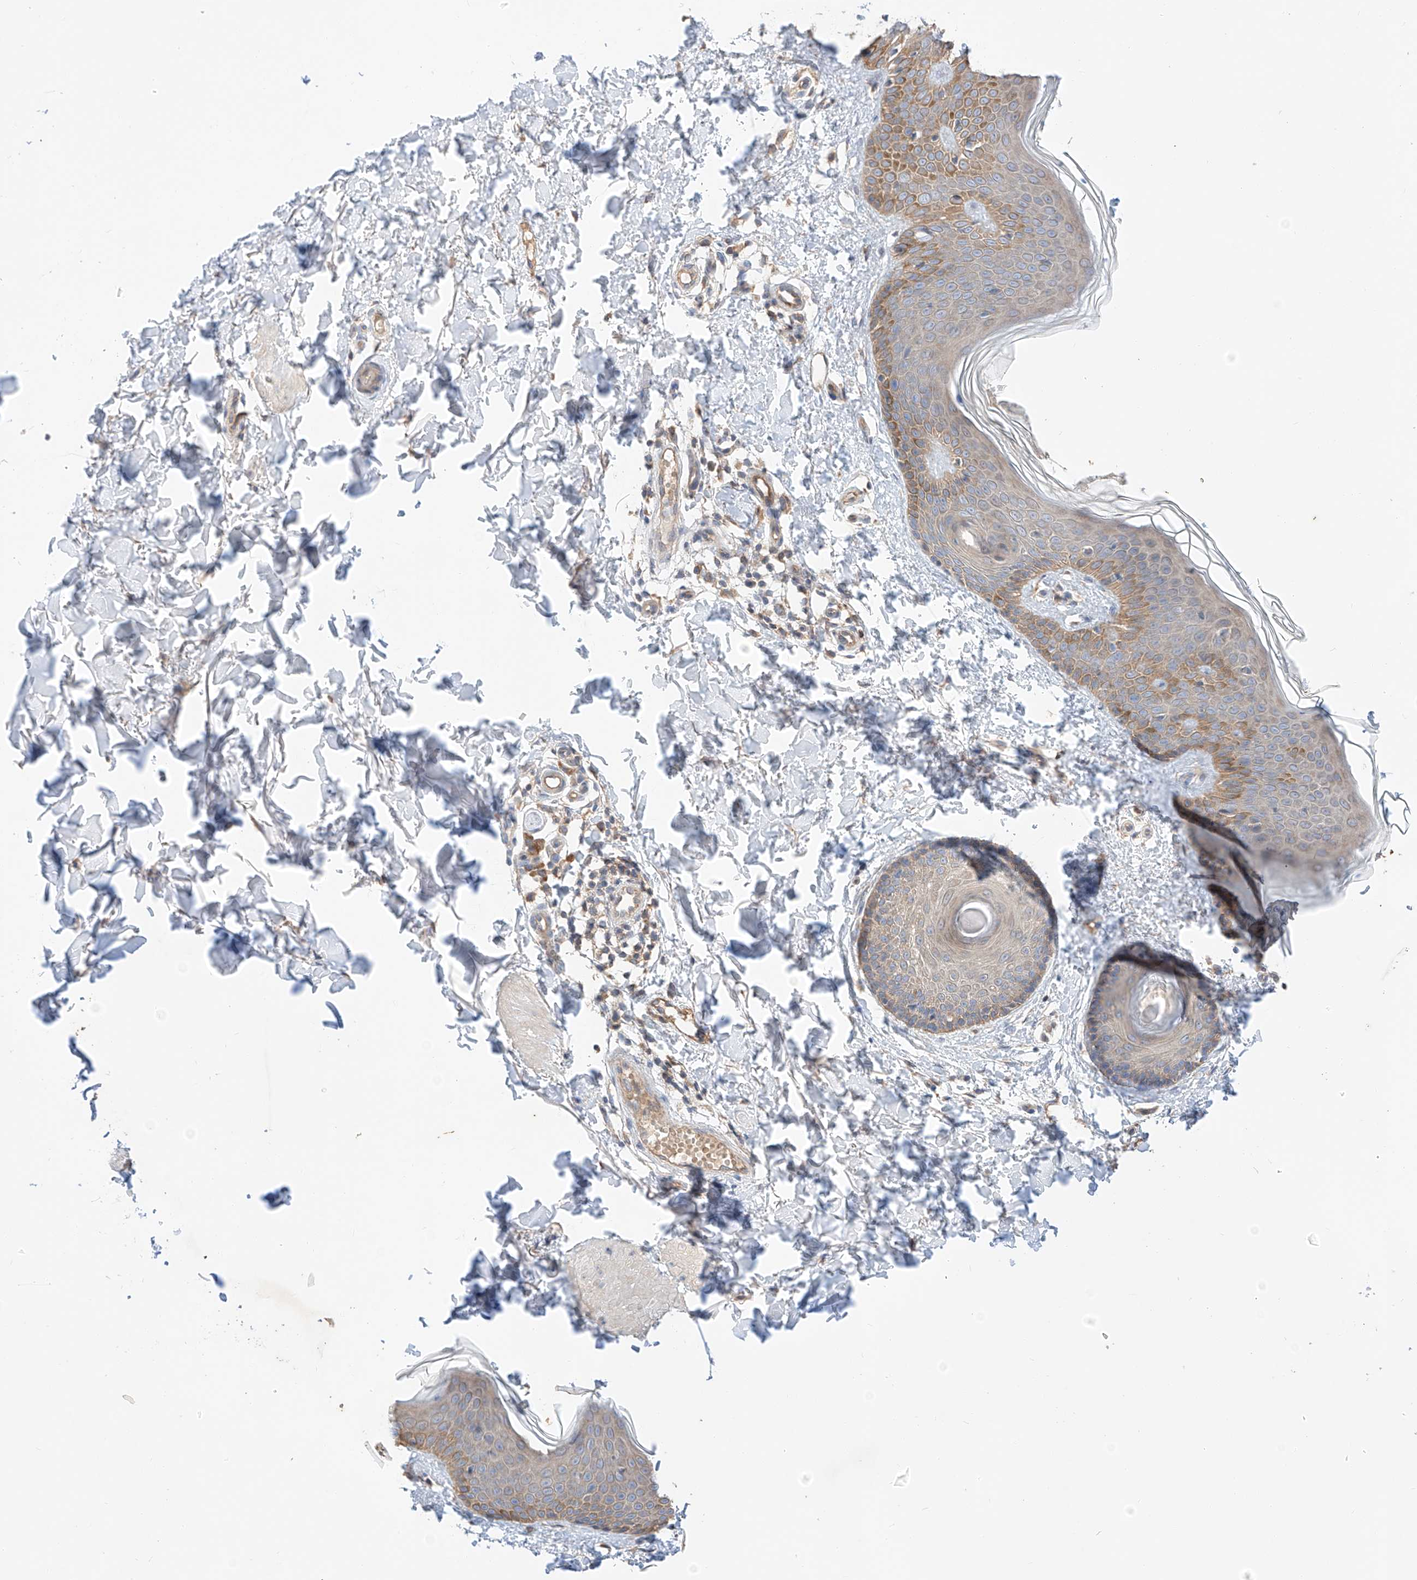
{"staining": {"intensity": "weak", "quantity": ">75%", "location": "cytoplasmic/membranous"}, "tissue": "skin", "cell_type": "Fibroblasts", "image_type": "normal", "snomed": [{"axis": "morphology", "description": "Normal tissue, NOS"}, {"axis": "topography", "description": "Skin"}], "caption": "Skin stained with a brown dye demonstrates weak cytoplasmic/membranous positive staining in approximately >75% of fibroblasts.", "gene": "C6orf118", "patient": {"sex": "male", "age": 37}}